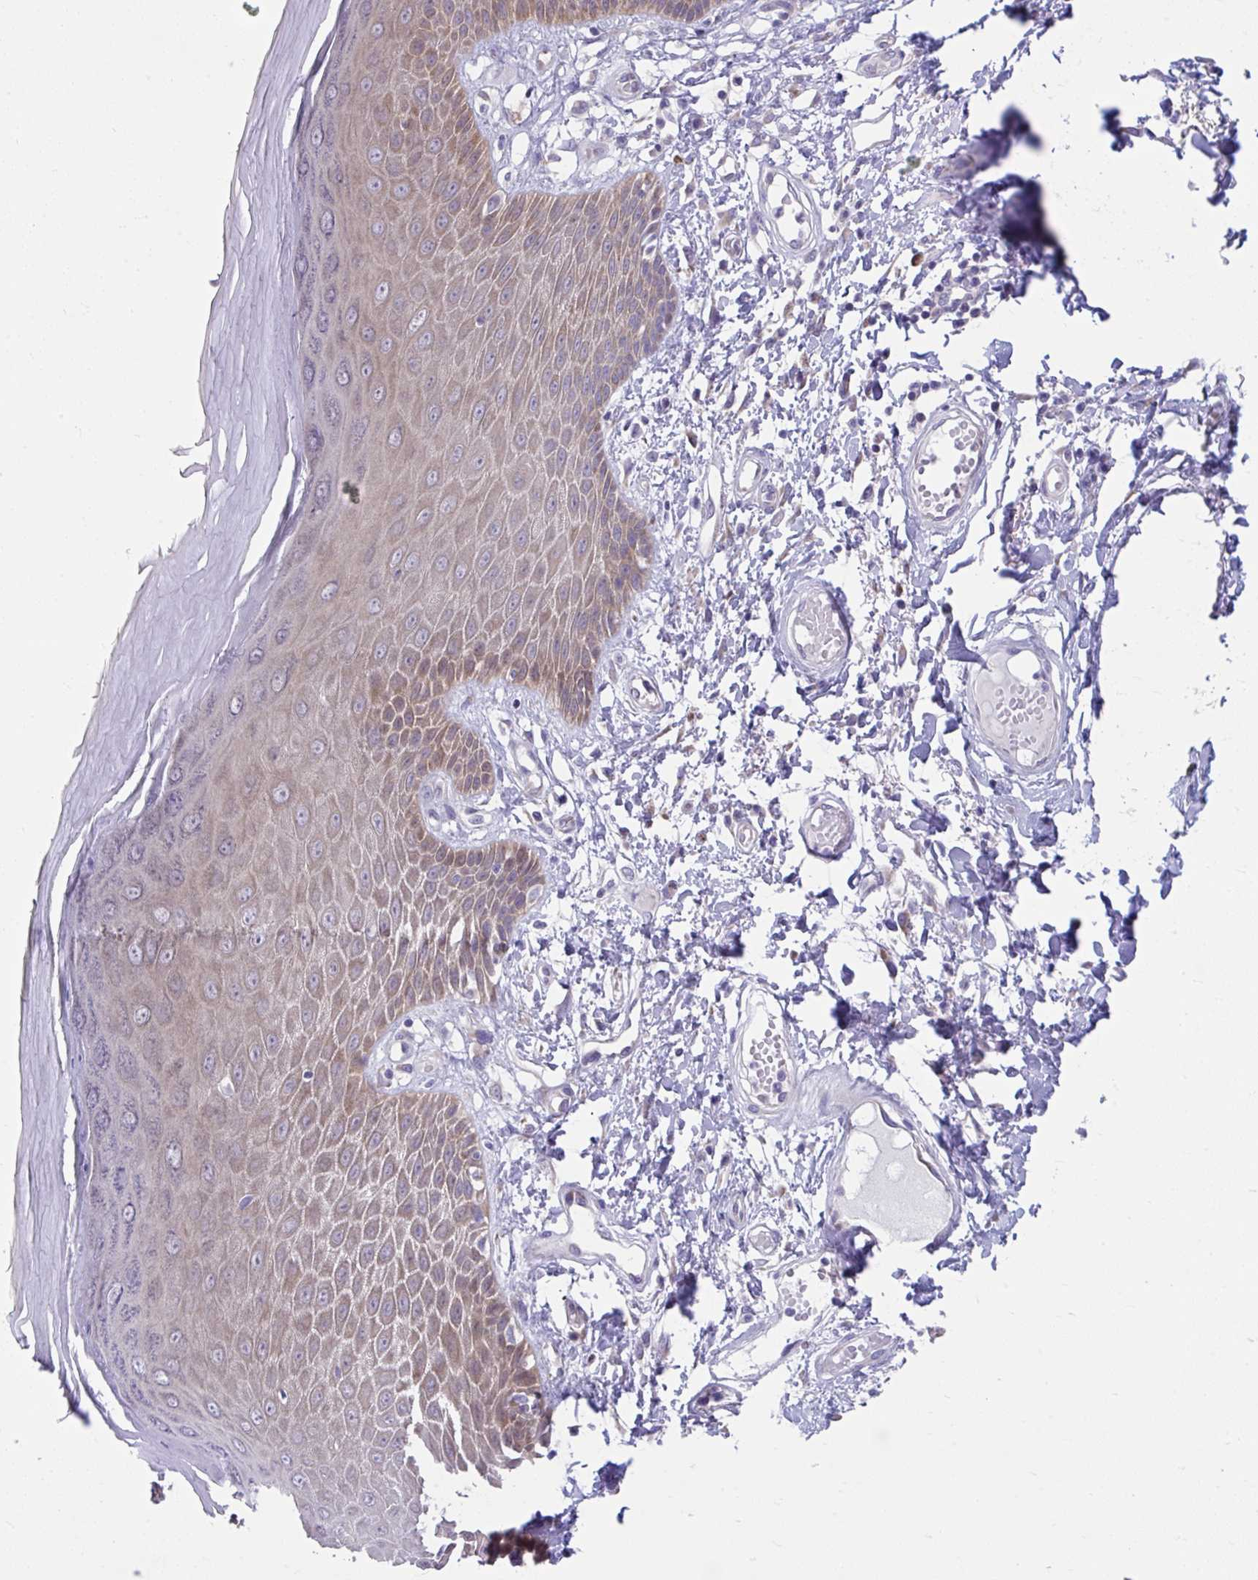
{"staining": {"intensity": "moderate", "quantity": ">75%", "location": "cytoplasmic/membranous"}, "tissue": "skin", "cell_type": "Epidermal cells", "image_type": "normal", "snomed": [{"axis": "morphology", "description": "Normal tissue, NOS"}, {"axis": "topography", "description": "Anal"}, {"axis": "topography", "description": "Peripheral nerve tissue"}], "caption": "Skin stained with immunohistochemistry demonstrates moderate cytoplasmic/membranous expression in about >75% of epidermal cells. (Brightfield microscopy of DAB IHC at high magnification).", "gene": "PCDHB7", "patient": {"sex": "male", "age": 78}}